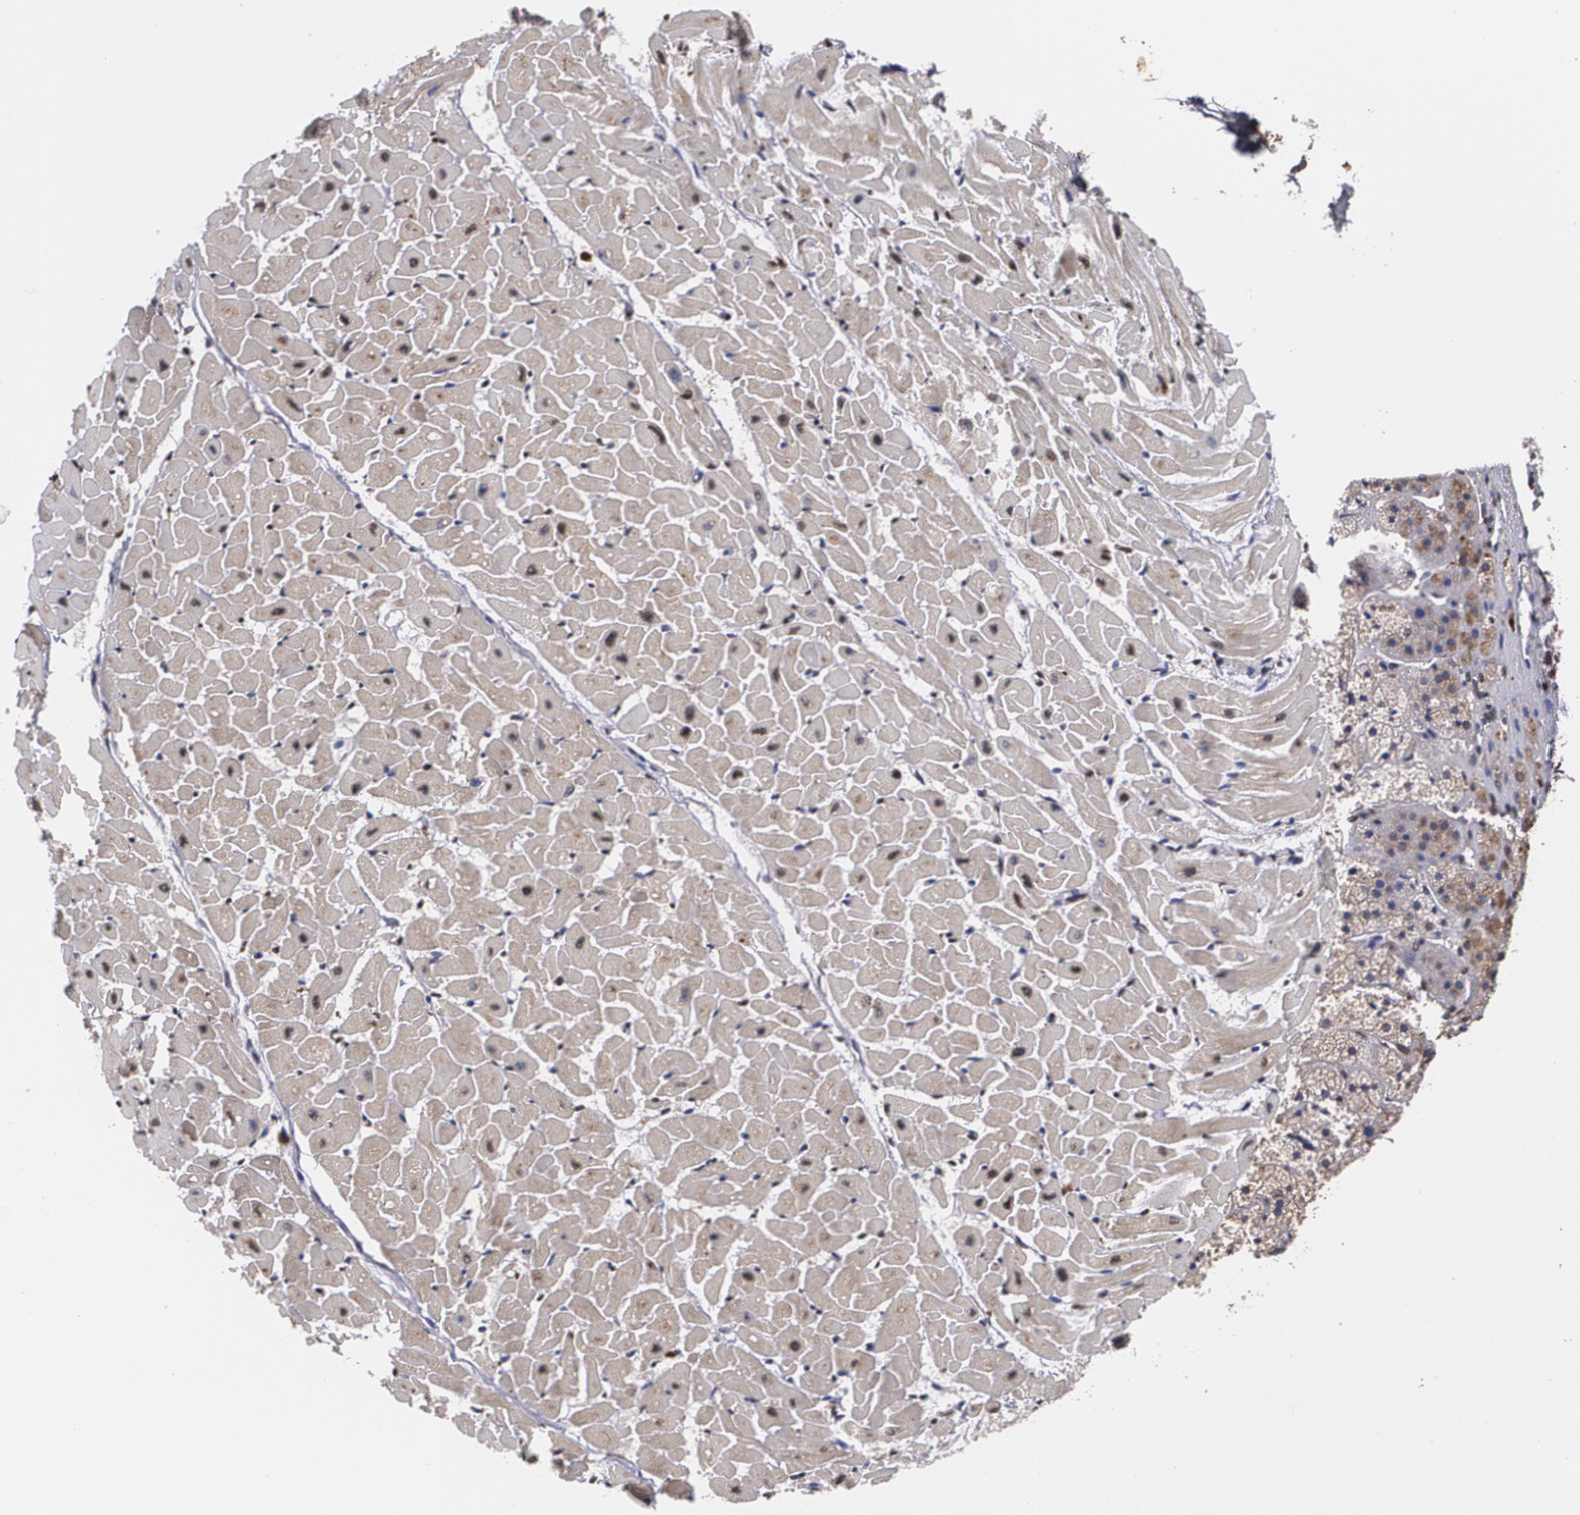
{"staining": {"intensity": "weak", "quantity": "25%-75%", "location": "nuclear"}, "tissue": "heart muscle", "cell_type": "Cardiomyocytes", "image_type": "normal", "snomed": [{"axis": "morphology", "description": "Normal tissue, NOS"}, {"axis": "topography", "description": "Heart"}], "caption": "DAB immunohistochemical staining of unremarkable heart muscle reveals weak nuclear protein staining in approximately 25%-75% of cardiomyocytes.", "gene": "MVP", "patient": {"sex": "female", "age": 19}}